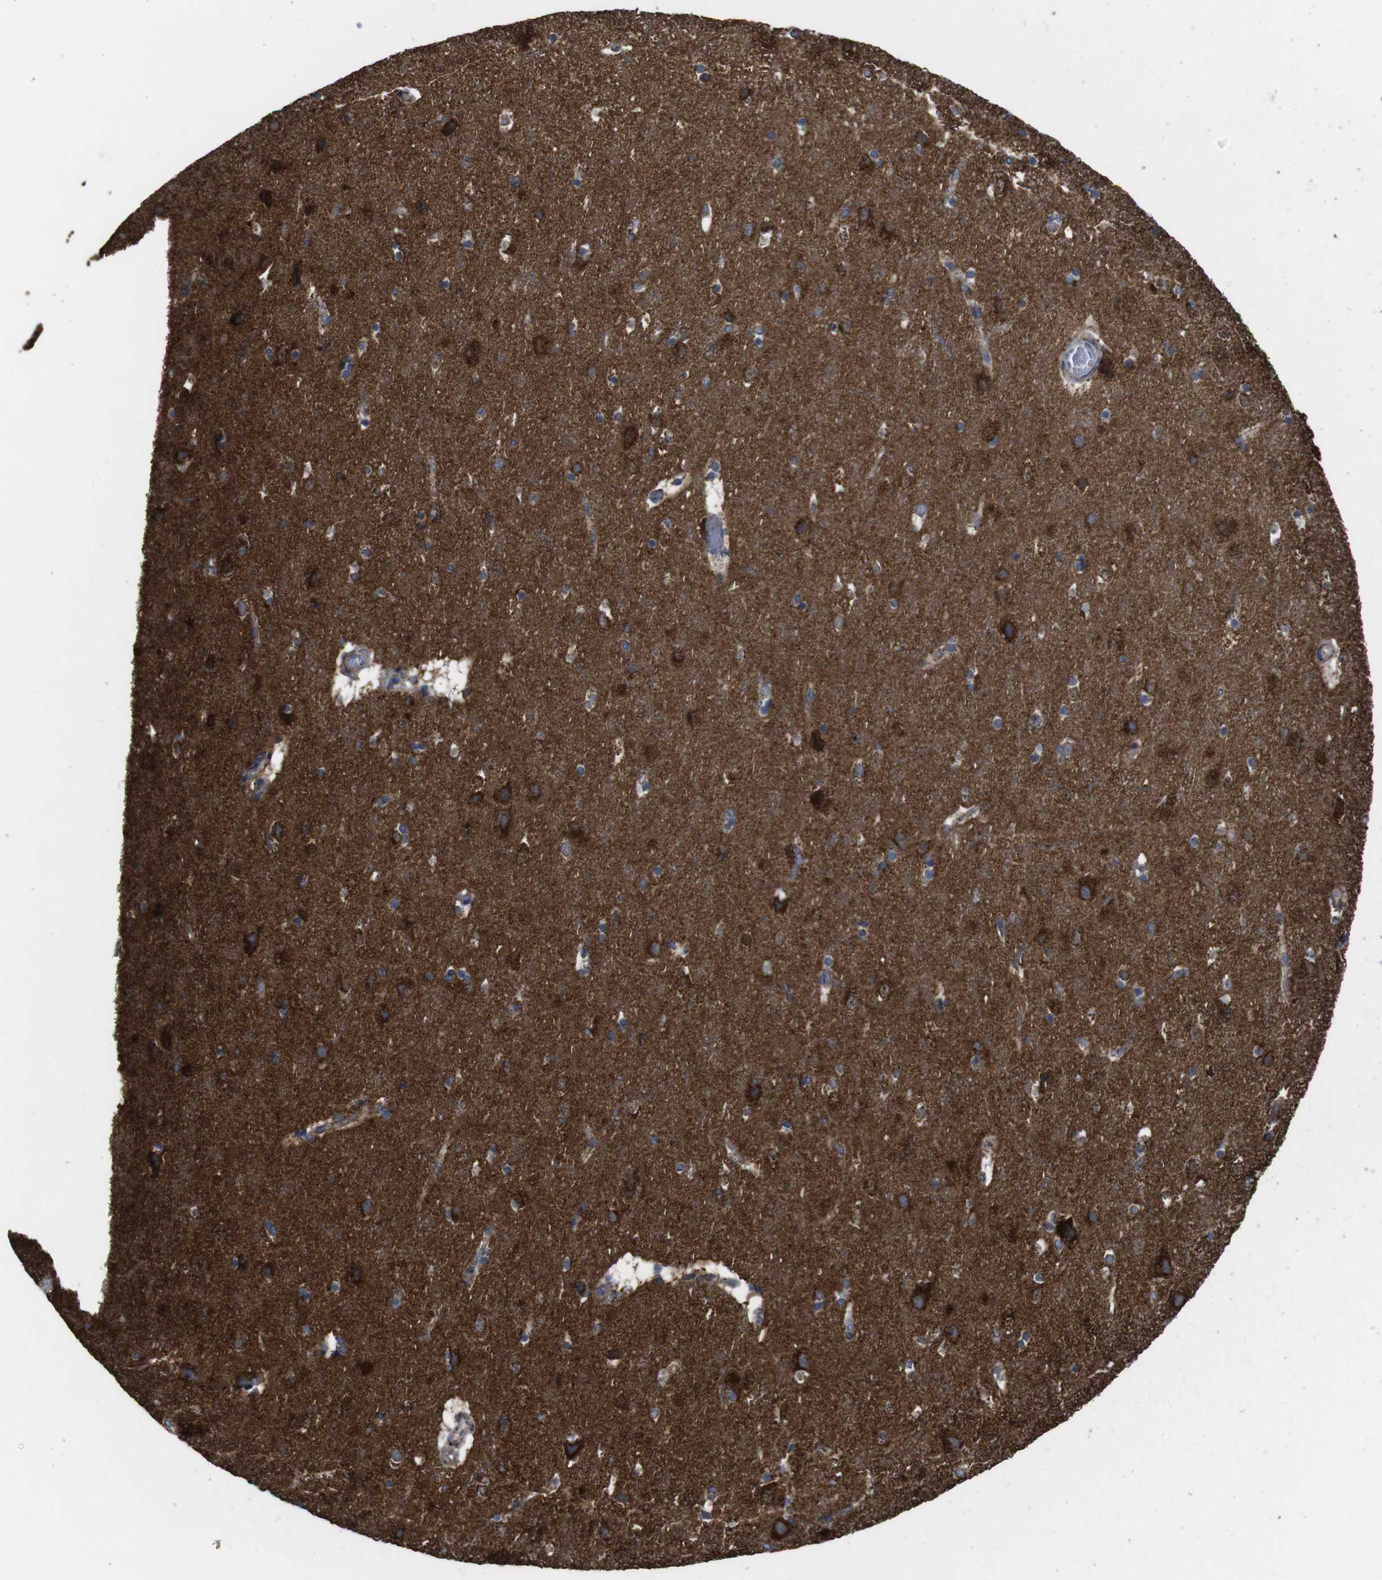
{"staining": {"intensity": "weak", "quantity": "25%-75%", "location": "cytoplasmic/membranous"}, "tissue": "cerebral cortex", "cell_type": "Endothelial cells", "image_type": "normal", "snomed": [{"axis": "morphology", "description": "Normal tissue, NOS"}, {"axis": "topography", "description": "Cerebral cortex"}], "caption": "The immunohistochemical stain labels weak cytoplasmic/membranous expression in endothelial cells of benign cerebral cortex.", "gene": "HK1", "patient": {"sex": "male", "age": 45}}